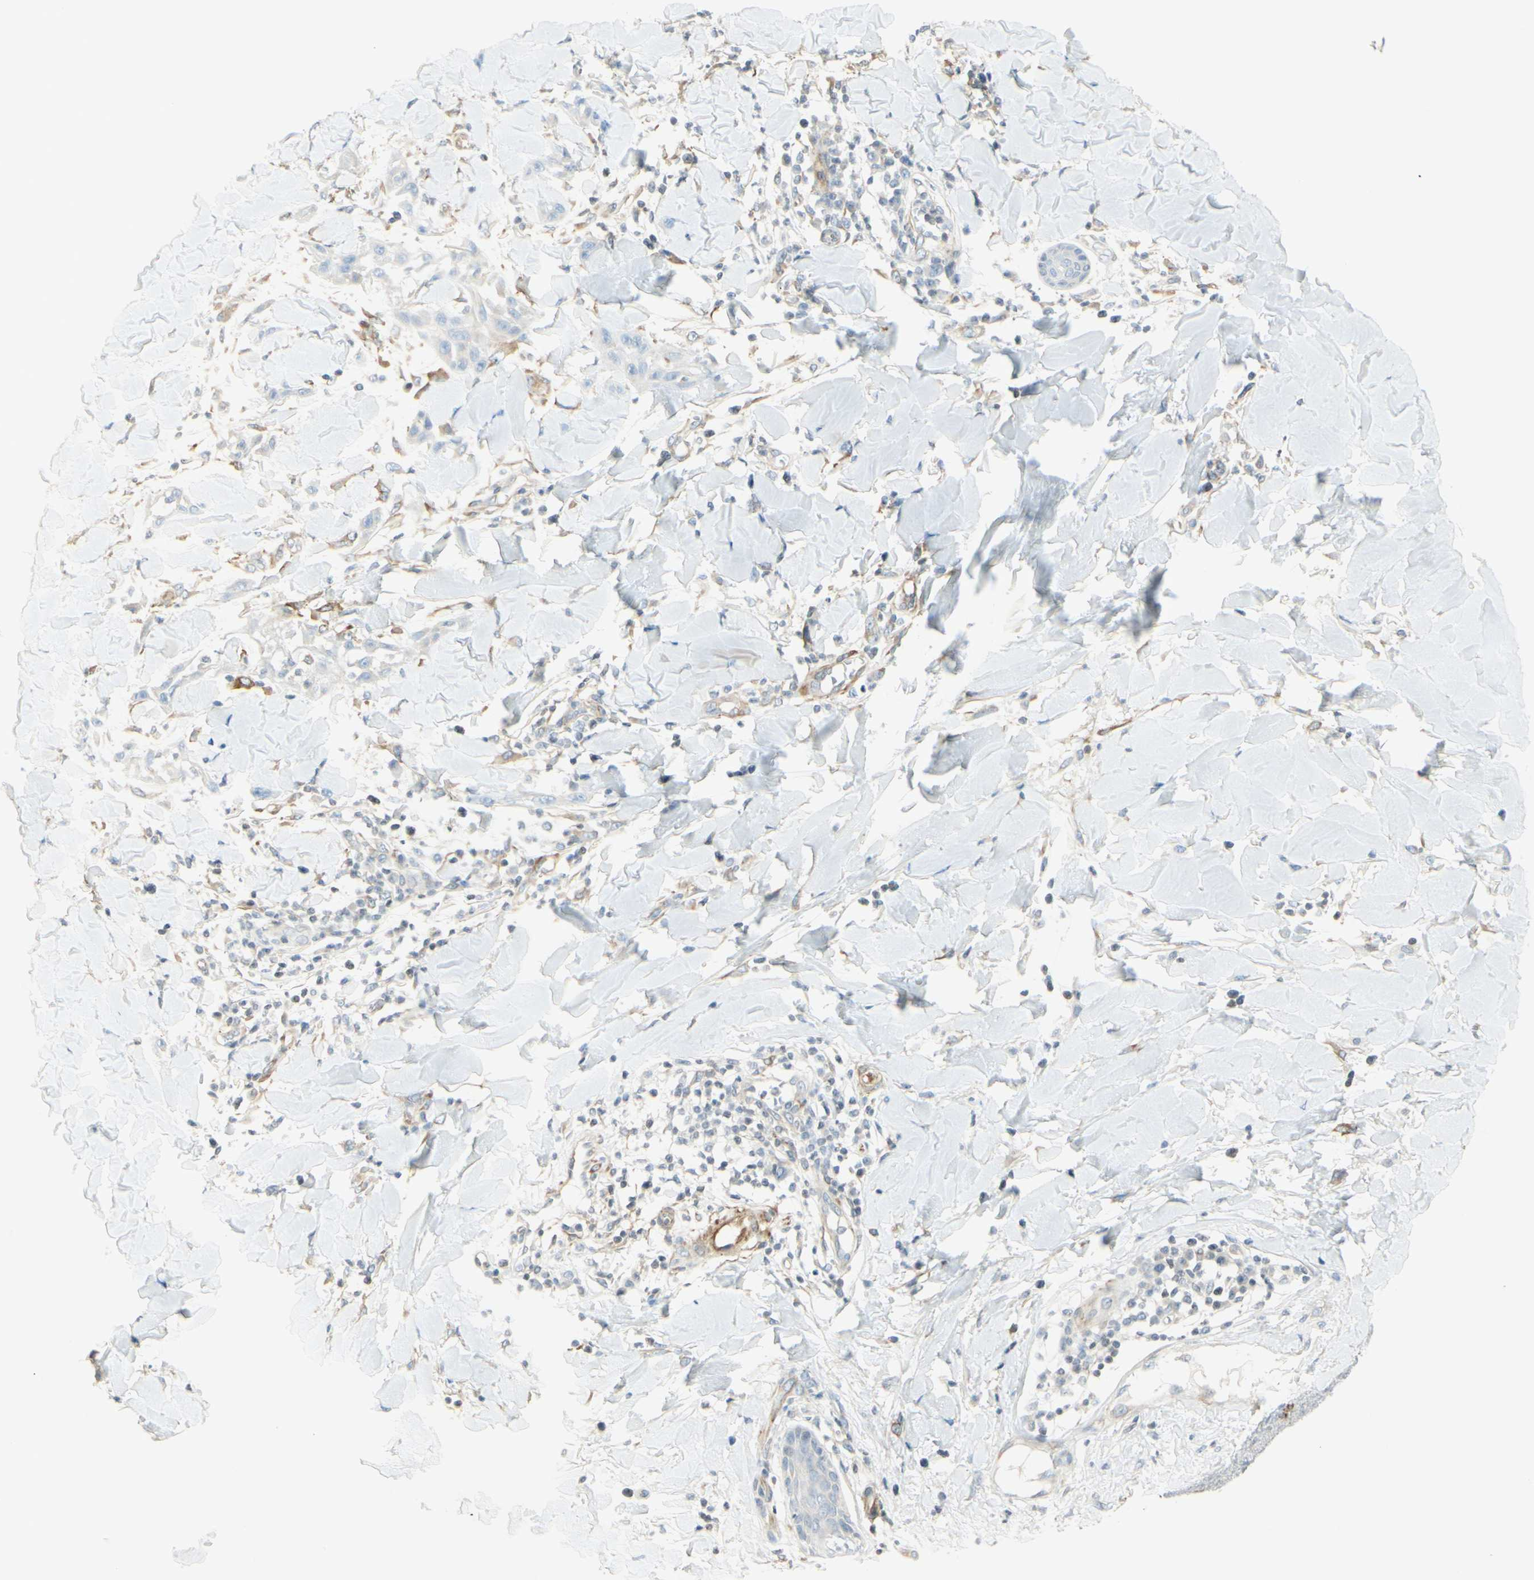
{"staining": {"intensity": "negative", "quantity": "none", "location": "none"}, "tissue": "skin cancer", "cell_type": "Tumor cells", "image_type": "cancer", "snomed": [{"axis": "morphology", "description": "Squamous cell carcinoma, NOS"}, {"axis": "topography", "description": "Skin"}], "caption": "Immunohistochemistry (IHC) of human squamous cell carcinoma (skin) demonstrates no positivity in tumor cells. (Stains: DAB IHC with hematoxylin counter stain, Microscopy: brightfield microscopy at high magnification).", "gene": "MAP1B", "patient": {"sex": "male", "age": 24}}